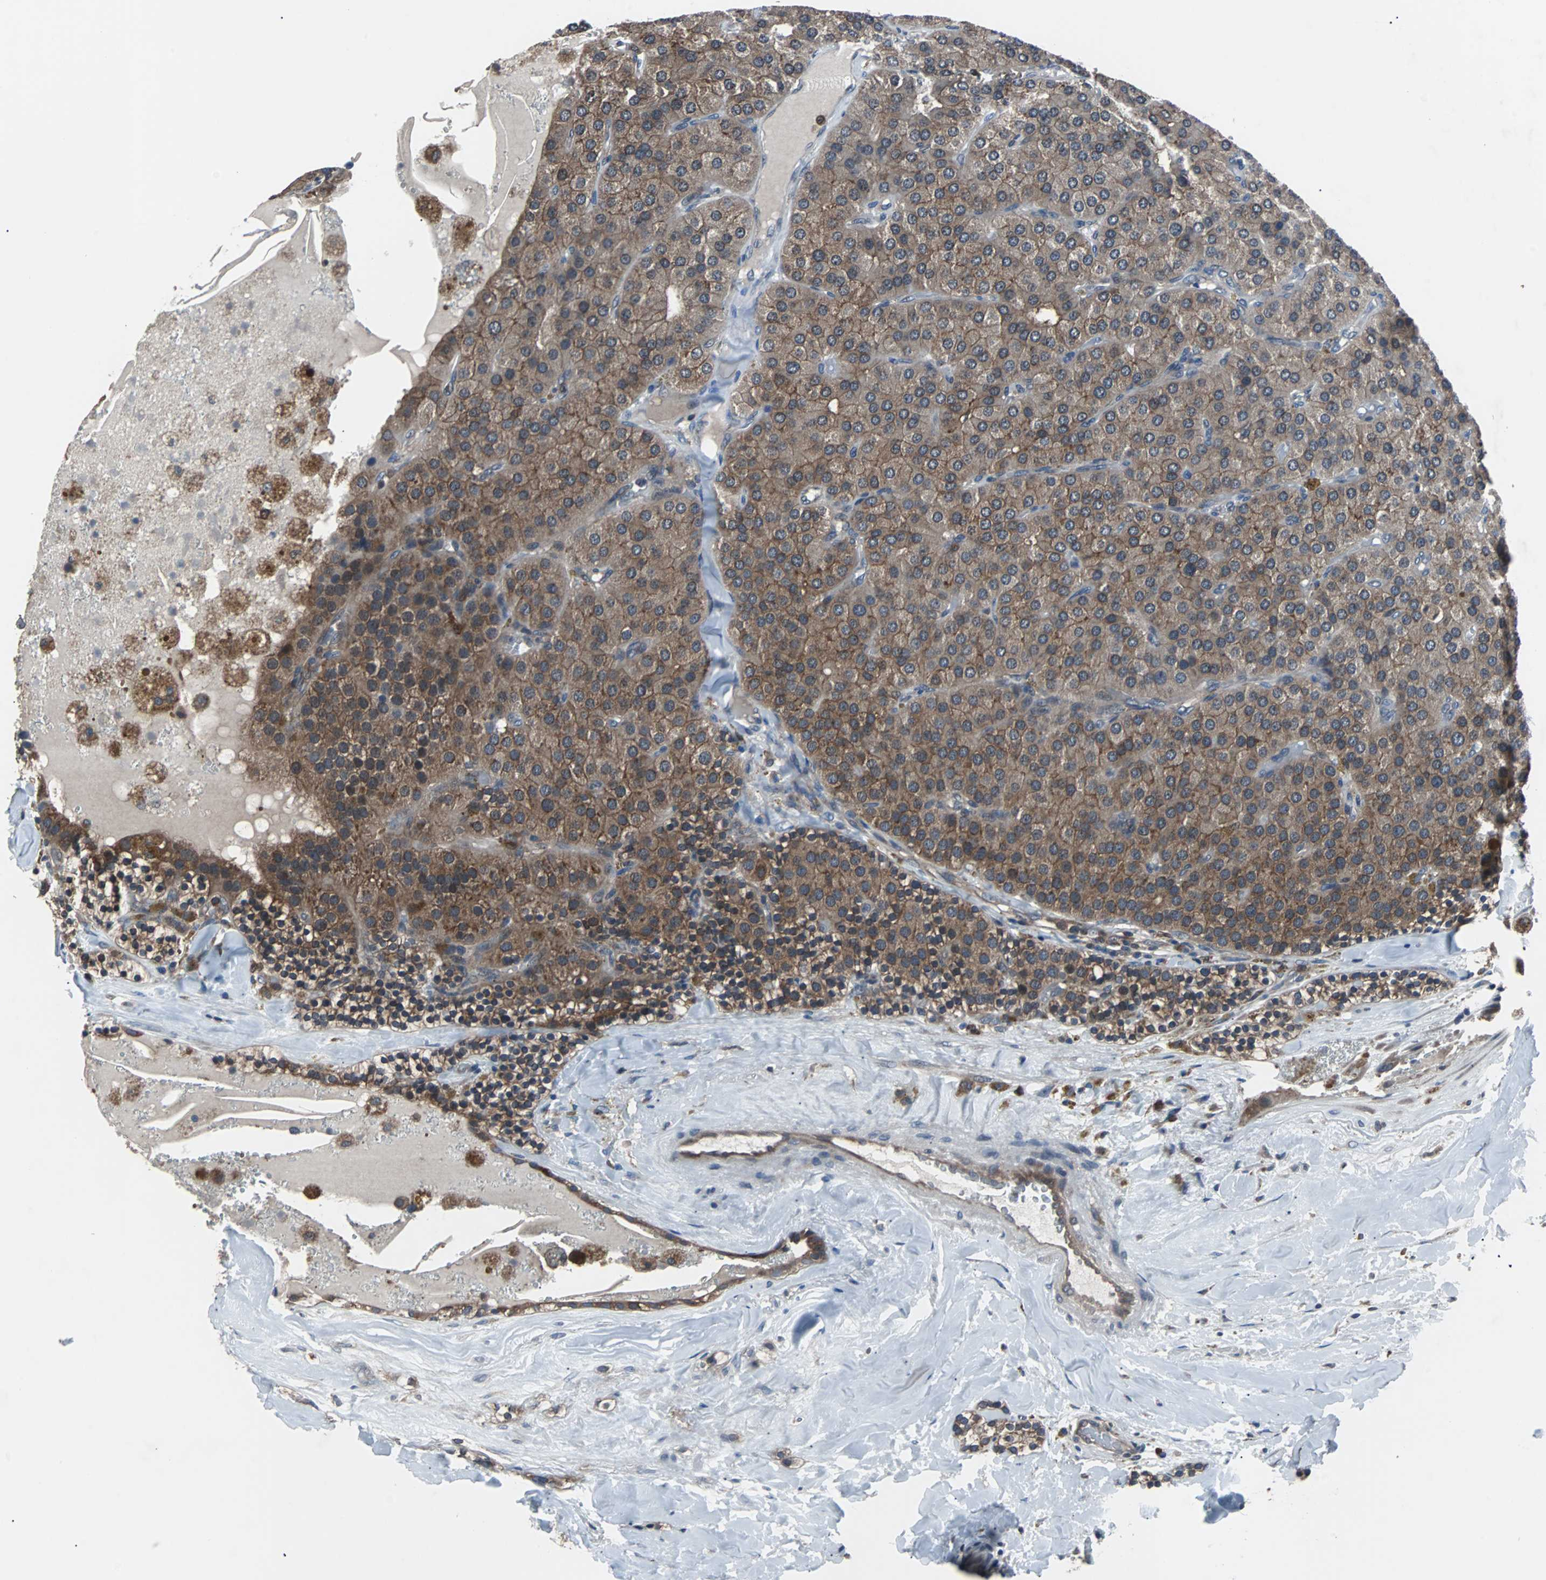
{"staining": {"intensity": "moderate", "quantity": ">75%", "location": "cytoplasmic/membranous"}, "tissue": "parathyroid gland", "cell_type": "Glandular cells", "image_type": "normal", "snomed": [{"axis": "morphology", "description": "Normal tissue, NOS"}, {"axis": "morphology", "description": "Adenoma, NOS"}, {"axis": "topography", "description": "Parathyroid gland"}], "caption": "This is a micrograph of immunohistochemistry staining of unremarkable parathyroid gland, which shows moderate staining in the cytoplasmic/membranous of glandular cells.", "gene": "PAK1", "patient": {"sex": "female", "age": 86}}